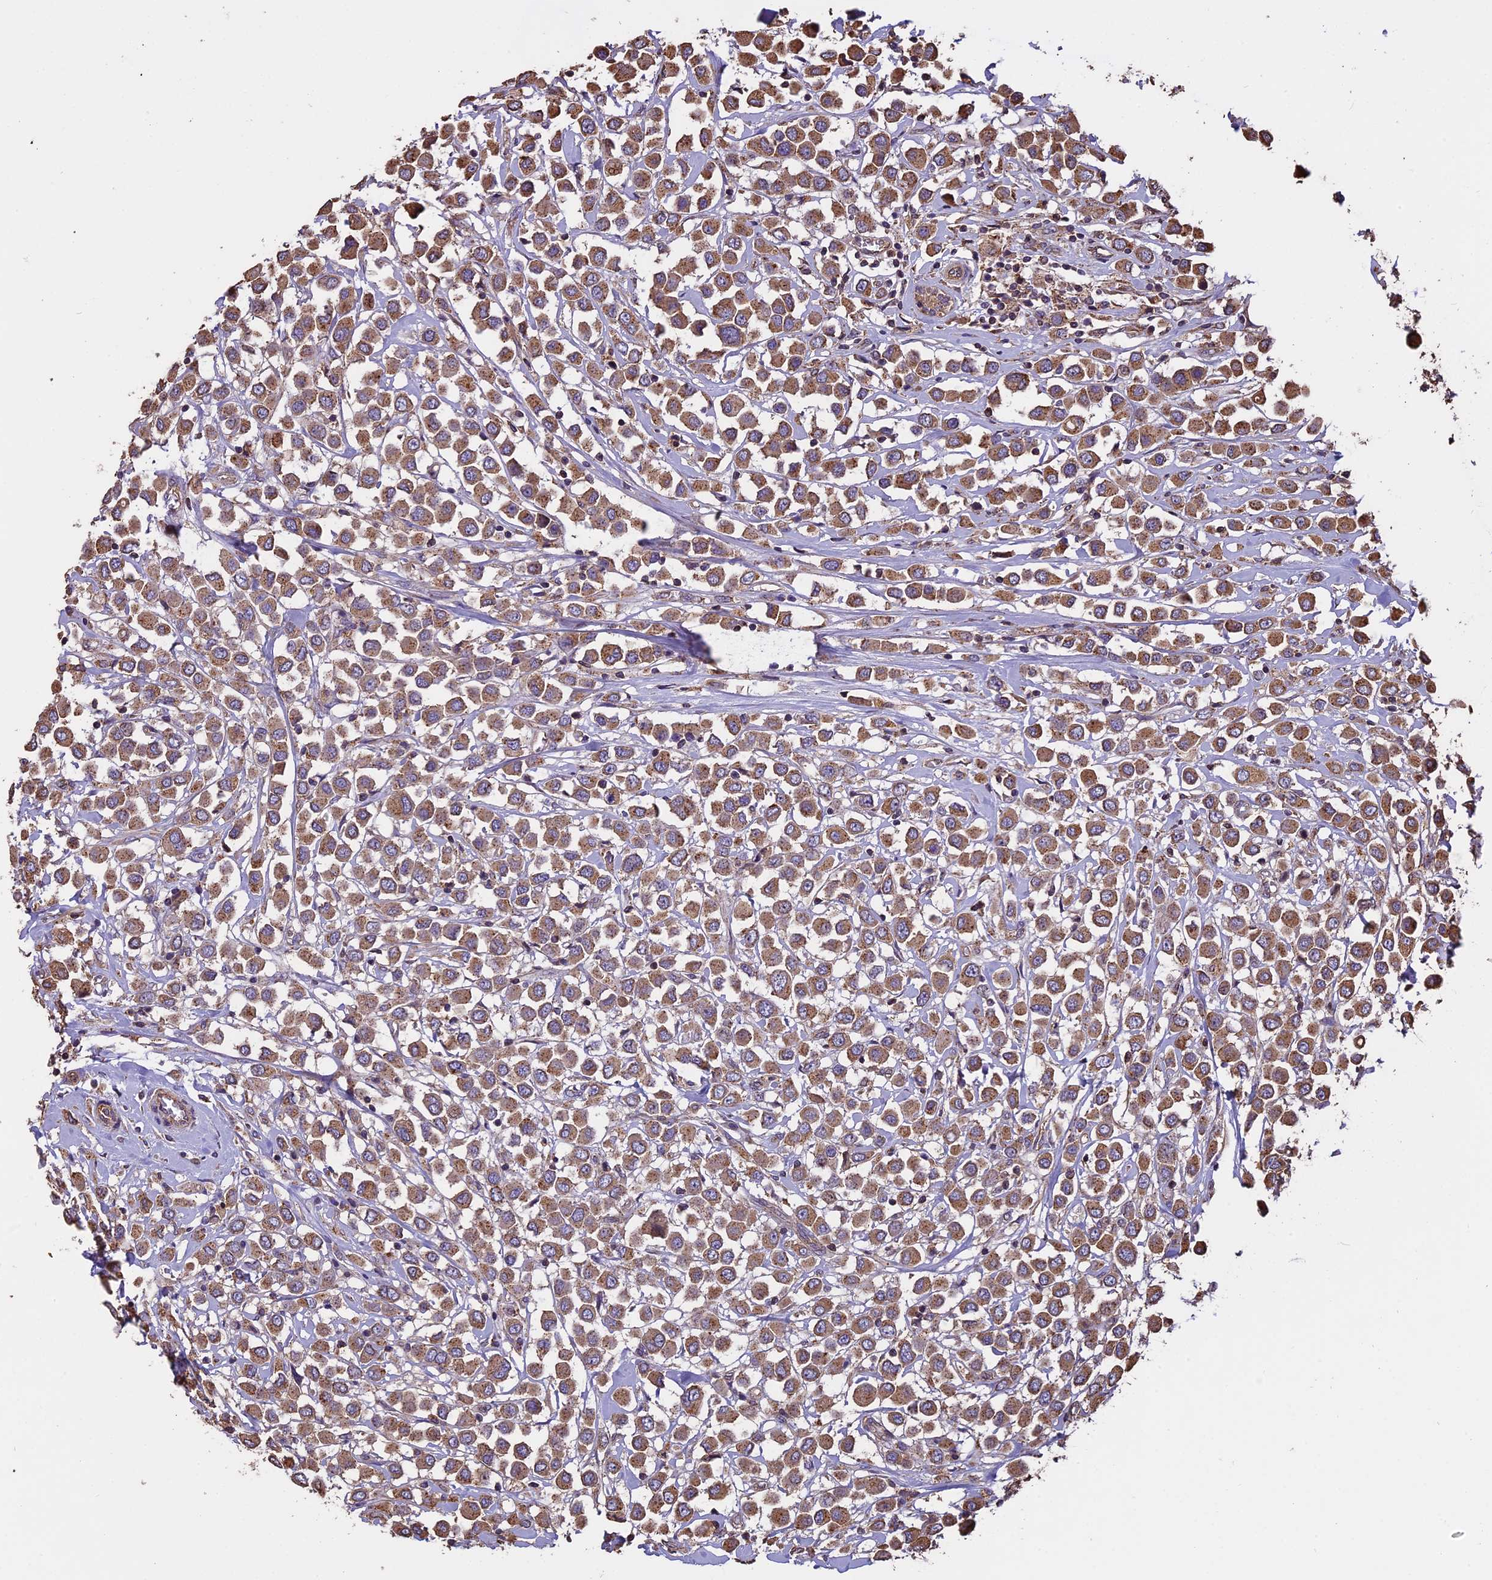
{"staining": {"intensity": "moderate", "quantity": ">75%", "location": "cytoplasmic/membranous"}, "tissue": "breast cancer", "cell_type": "Tumor cells", "image_type": "cancer", "snomed": [{"axis": "morphology", "description": "Duct carcinoma"}, {"axis": "topography", "description": "Breast"}], "caption": "An image of breast cancer (infiltrating ductal carcinoma) stained for a protein demonstrates moderate cytoplasmic/membranous brown staining in tumor cells.", "gene": "CHMP2A", "patient": {"sex": "female", "age": 61}}